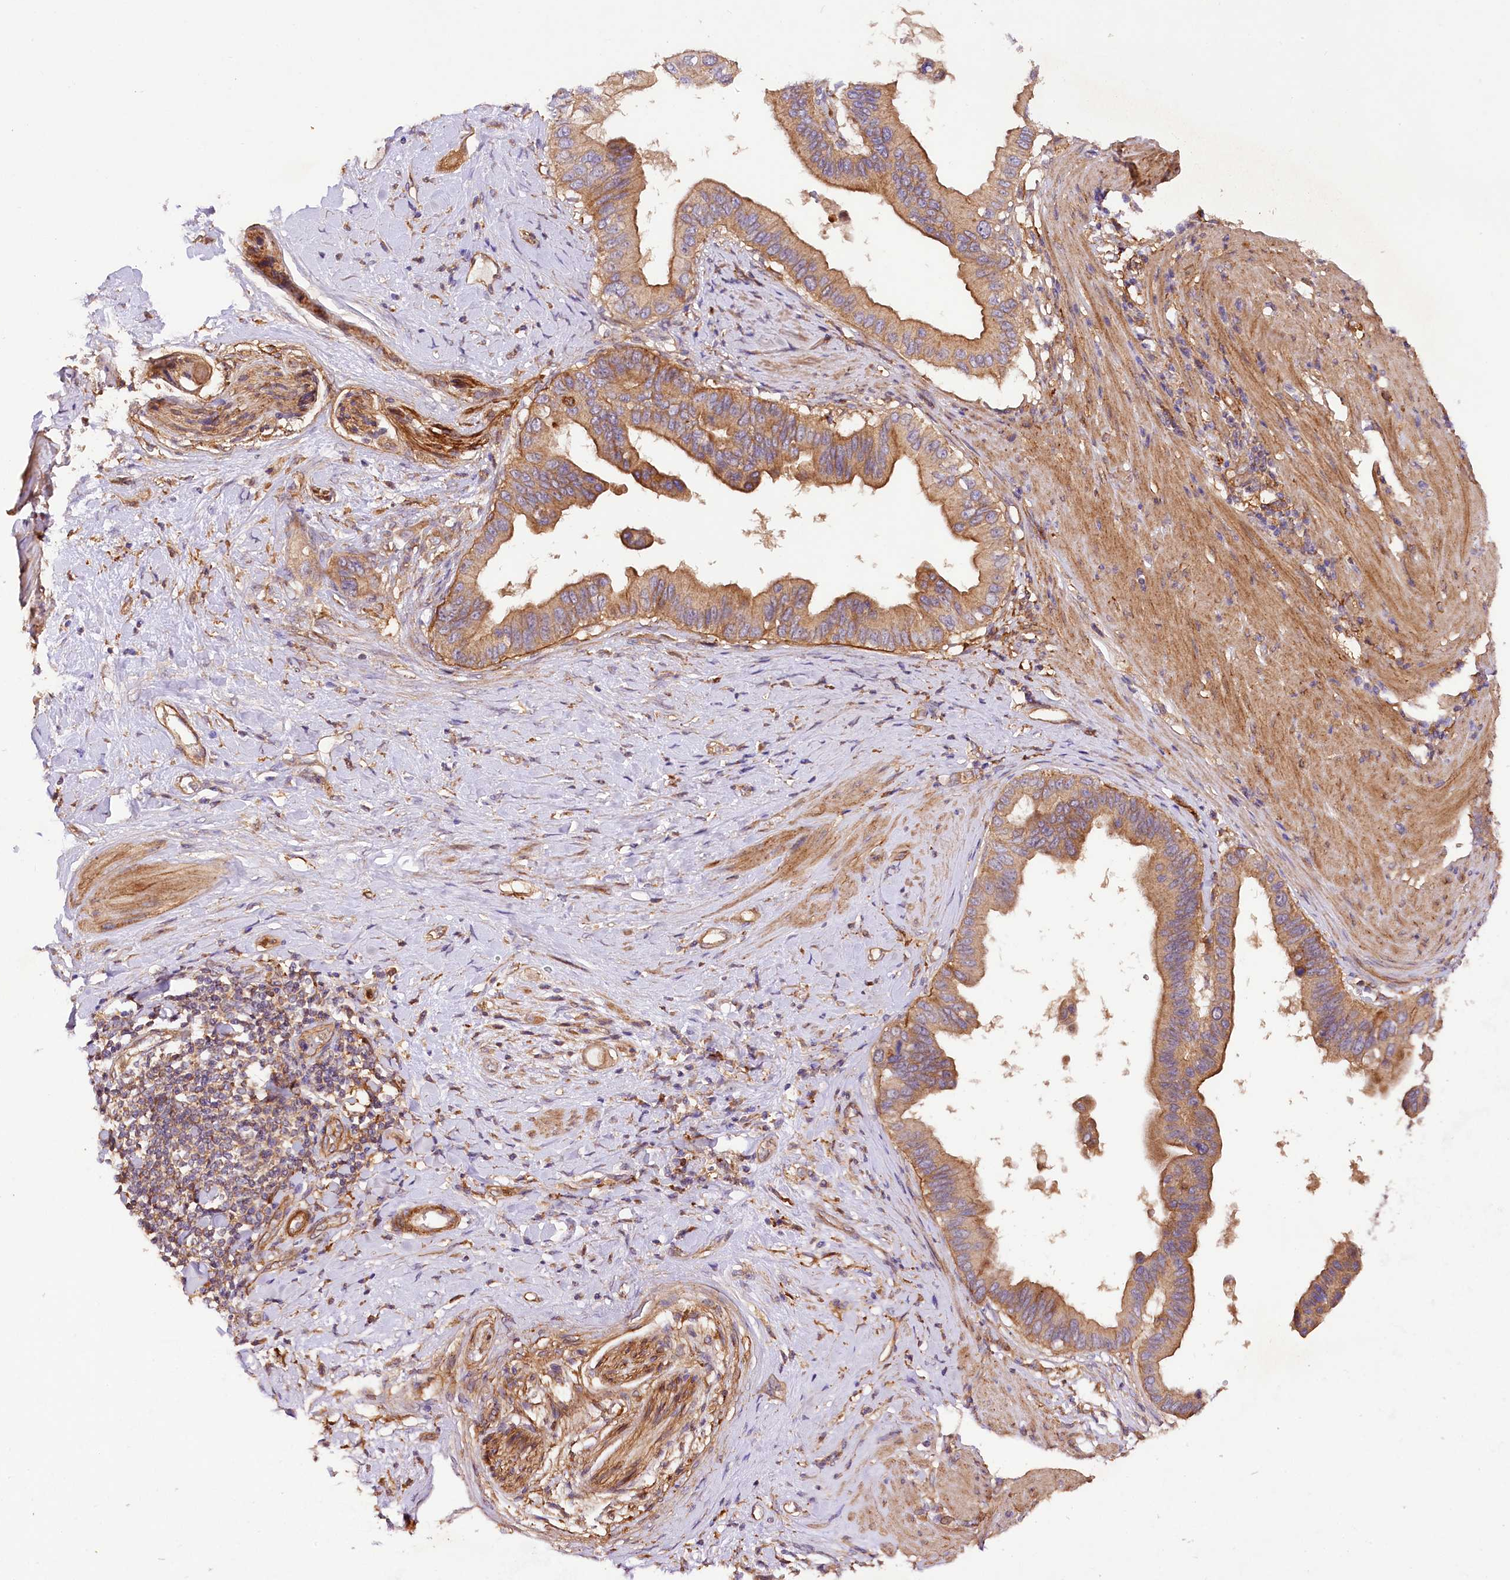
{"staining": {"intensity": "moderate", "quantity": ">75%", "location": "cytoplasmic/membranous"}, "tissue": "pancreatic cancer", "cell_type": "Tumor cells", "image_type": "cancer", "snomed": [{"axis": "morphology", "description": "Adenocarcinoma, NOS"}, {"axis": "topography", "description": "Pancreas"}], "caption": "Immunohistochemical staining of pancreatic cancer (adenocarcinoma) displays medium levels of moderate cytoplasmic/membranous expression in approximately >75% of tumor cells.", "gene": "CSAD", "patient": {"sex": "female", "age": 56}}